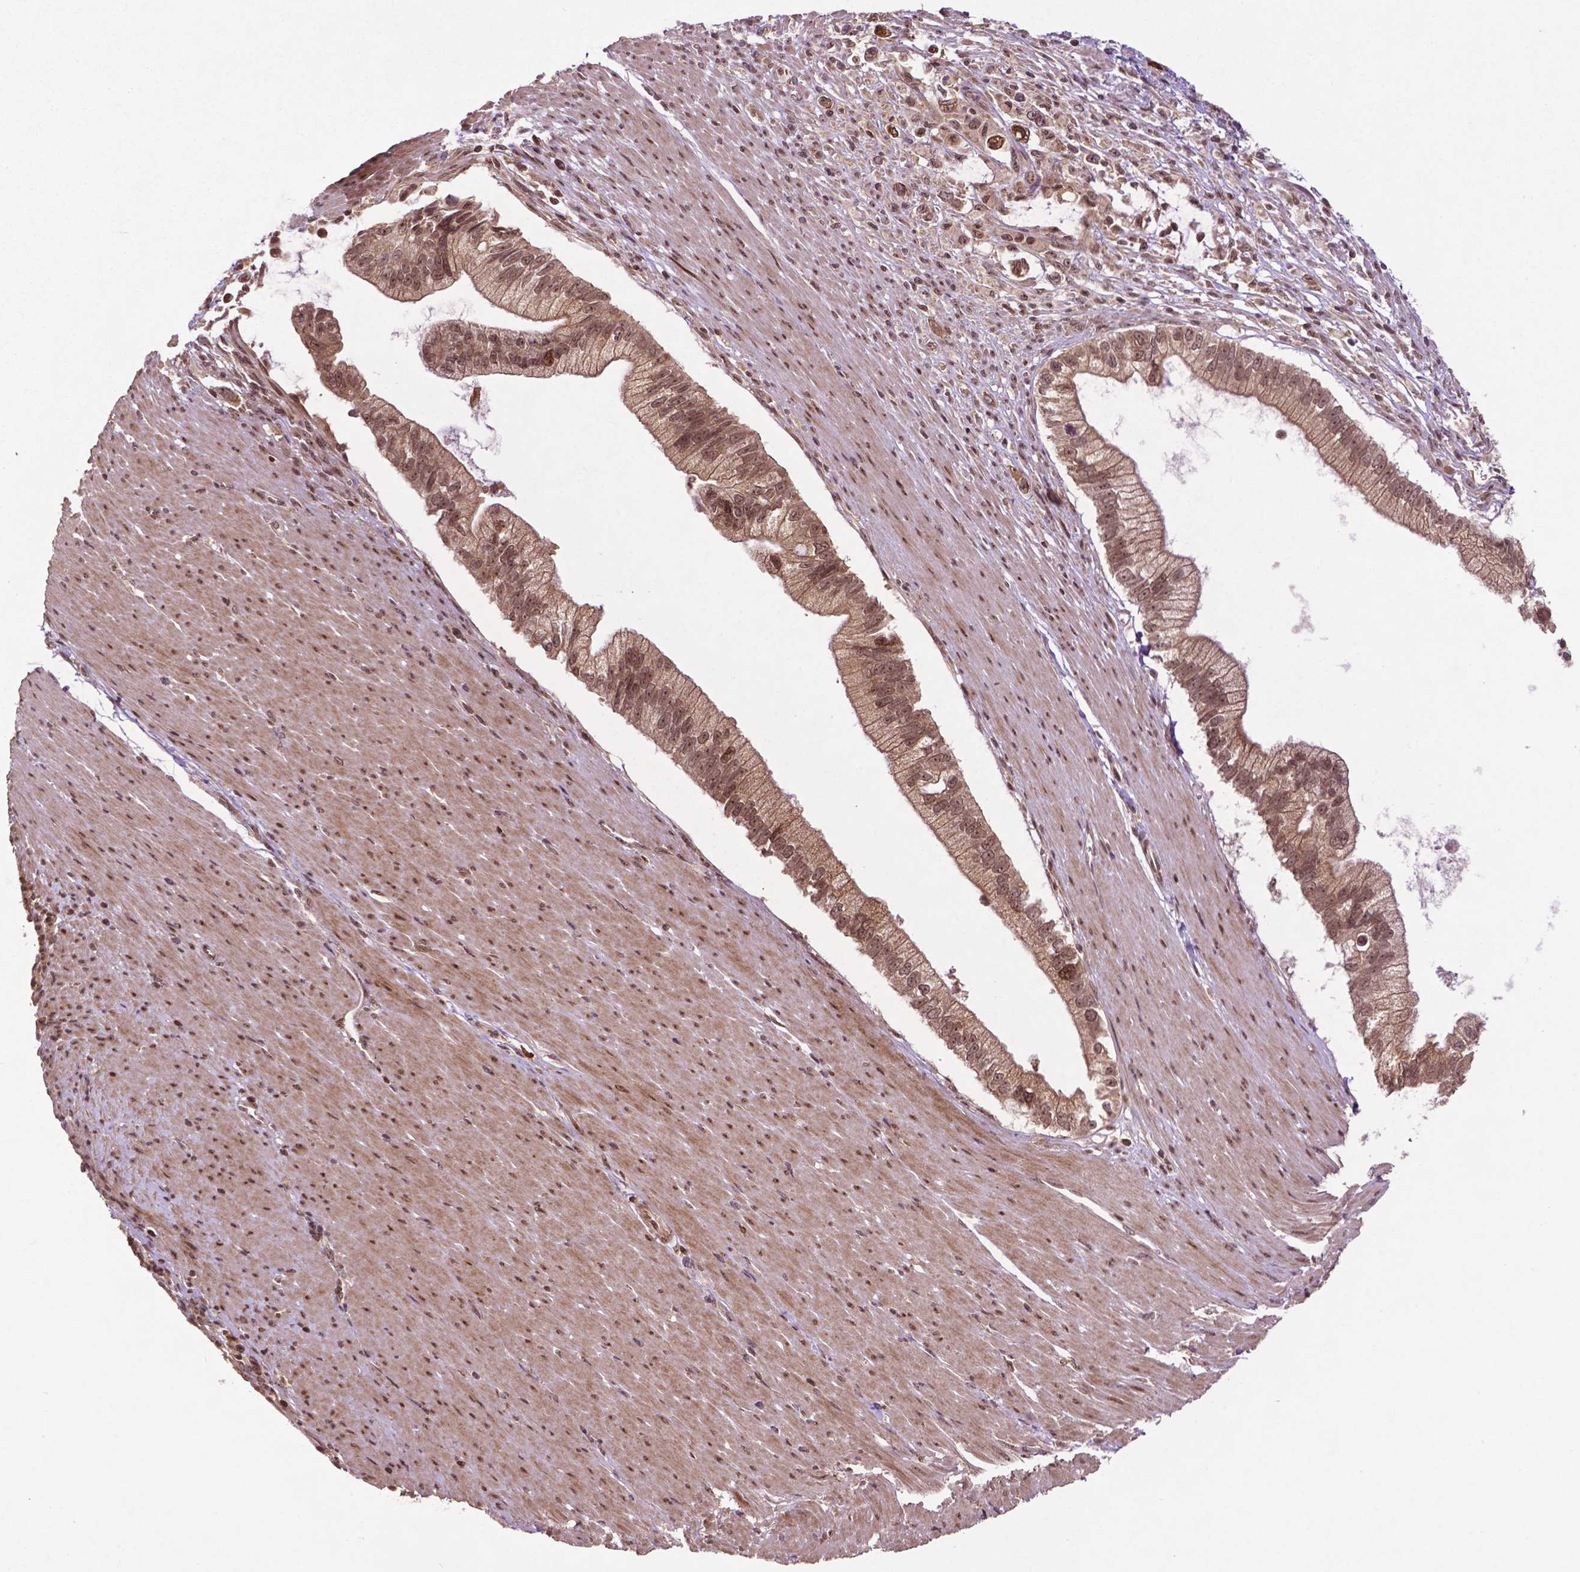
{"staining": {"intensity": "moderate", "quantity": ">75%", "location": "cytoplasmic/membranous,nuclear"}, "tissue": "pancreatic cancer", "cell_type": "Tumor cells", "image_type": "cancer", "snomed": [{"axis": "morphology", "description": "Adenocarcinoma, NOS"}, {"axis": "topography", "description": "Pancreas"}], "caption": "Adenocarcinoma (pancreatic) tissue reveals moderate cytoplasmic/membranous and nuclear positivity in about >75% of tumor cells, visualized by immunohistochemistry.", "gene": "TMX2", "patient": {"sex": "male", "age": 70}}